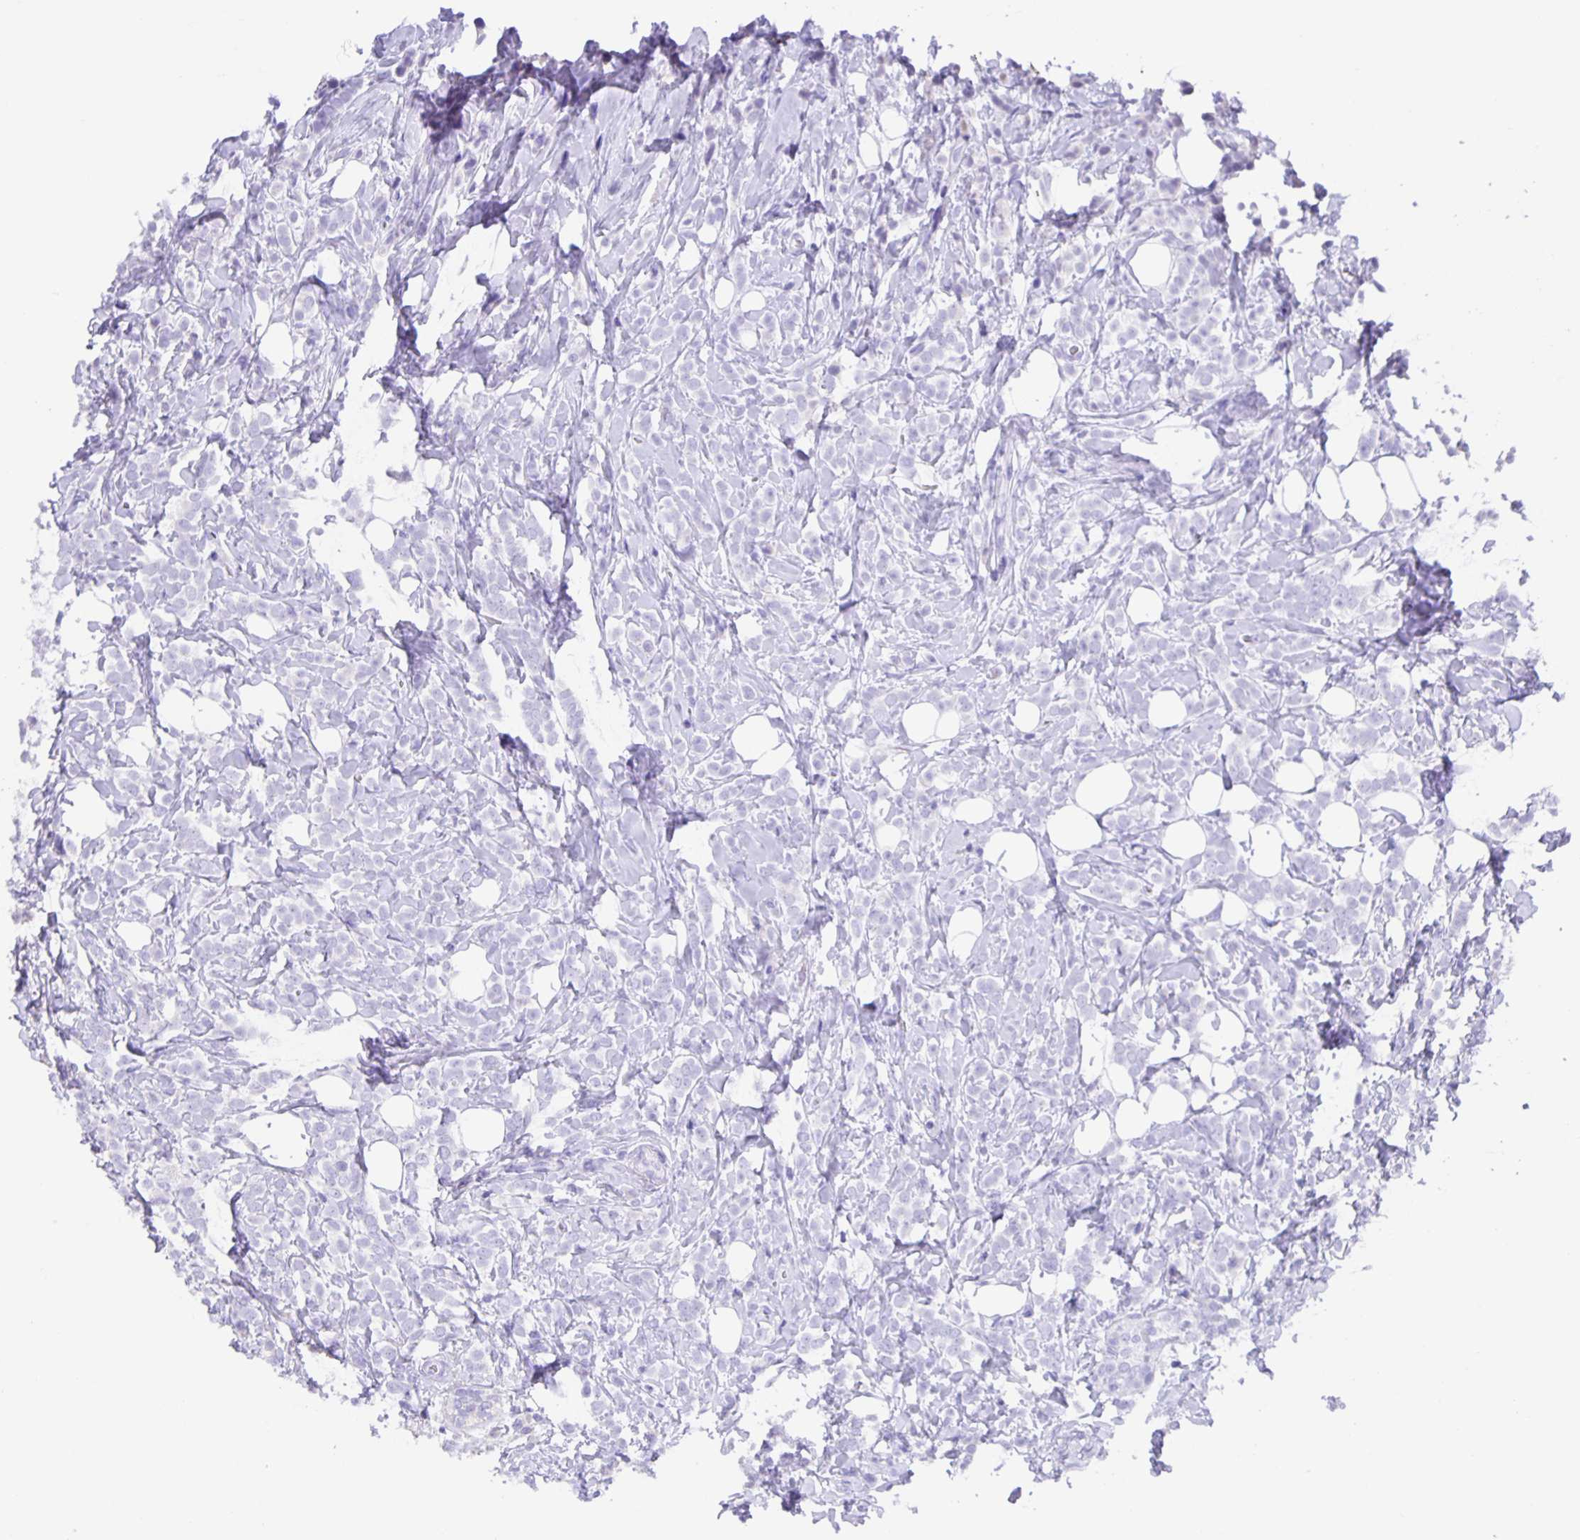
{"staining": {"intensity": "negative", "quantity": "none", "location": "none"}, "tissue": "breast cancer", "cell_type": "Tumor cells", "image_type": "cancer", "snomed": [{"axis": "morphology", "description": "Lobular carcinoma"}, {"axis": "topography", "description": "Breast"}], "caption": "Tumor cells show no significant protein expression in breast lobular carcinoma.", "gene": "GUCA2A", "patient": {"sex": "female", "age": 49}}